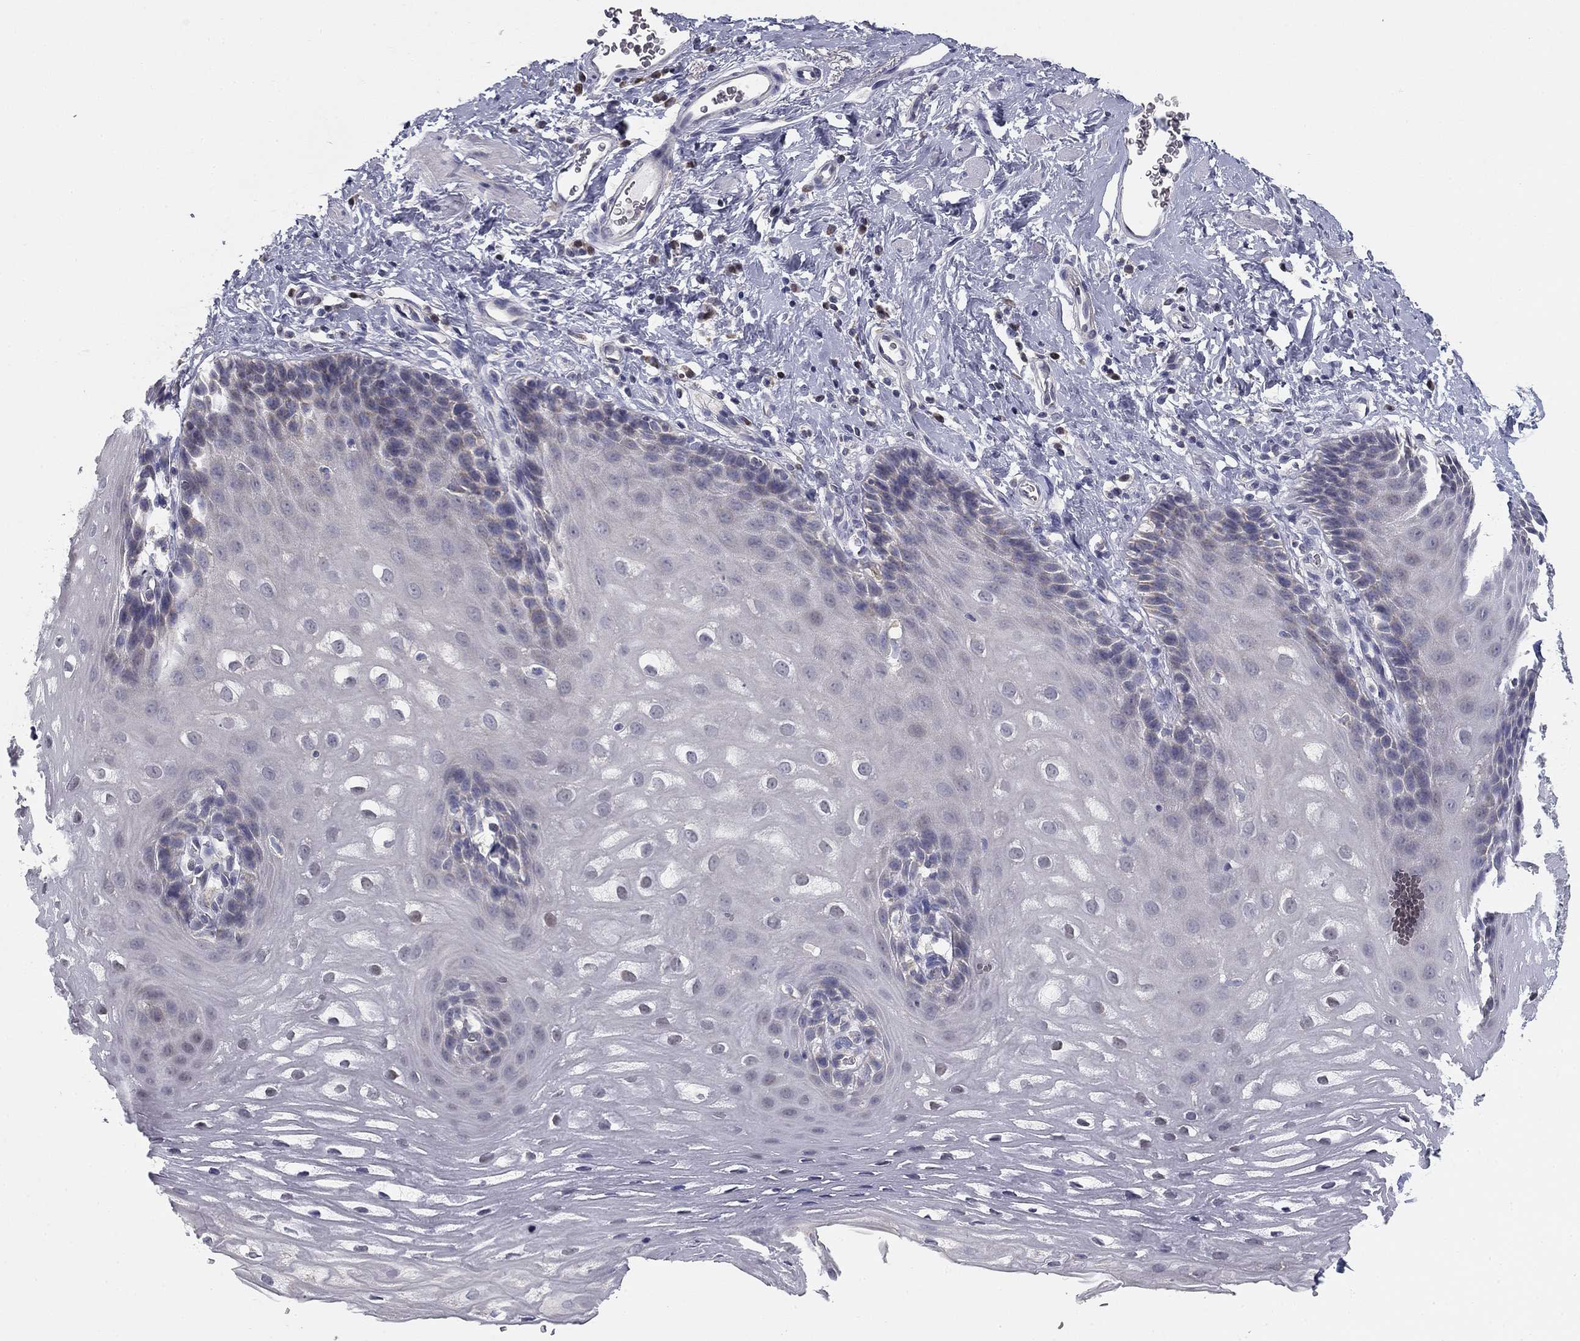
{"staining": {"intensity": "negative", "quantity": "none", "location": "none"}, "tissue": "esophagus", "cell_type": "Squamous epithelial cells", "image_type": "normal", "snomed": [{"axis": "morphology", "description": "Normal tissue, NOS"}, {"axis": "topography", "description": "Esophagus"}], "caption": "Benign esophagus was stained to show a protein in brown. There is no significant positivity in squamous epithelial cells.", "gene": "SLC2A9", "patient": {"sex": "male", "age": 64}}